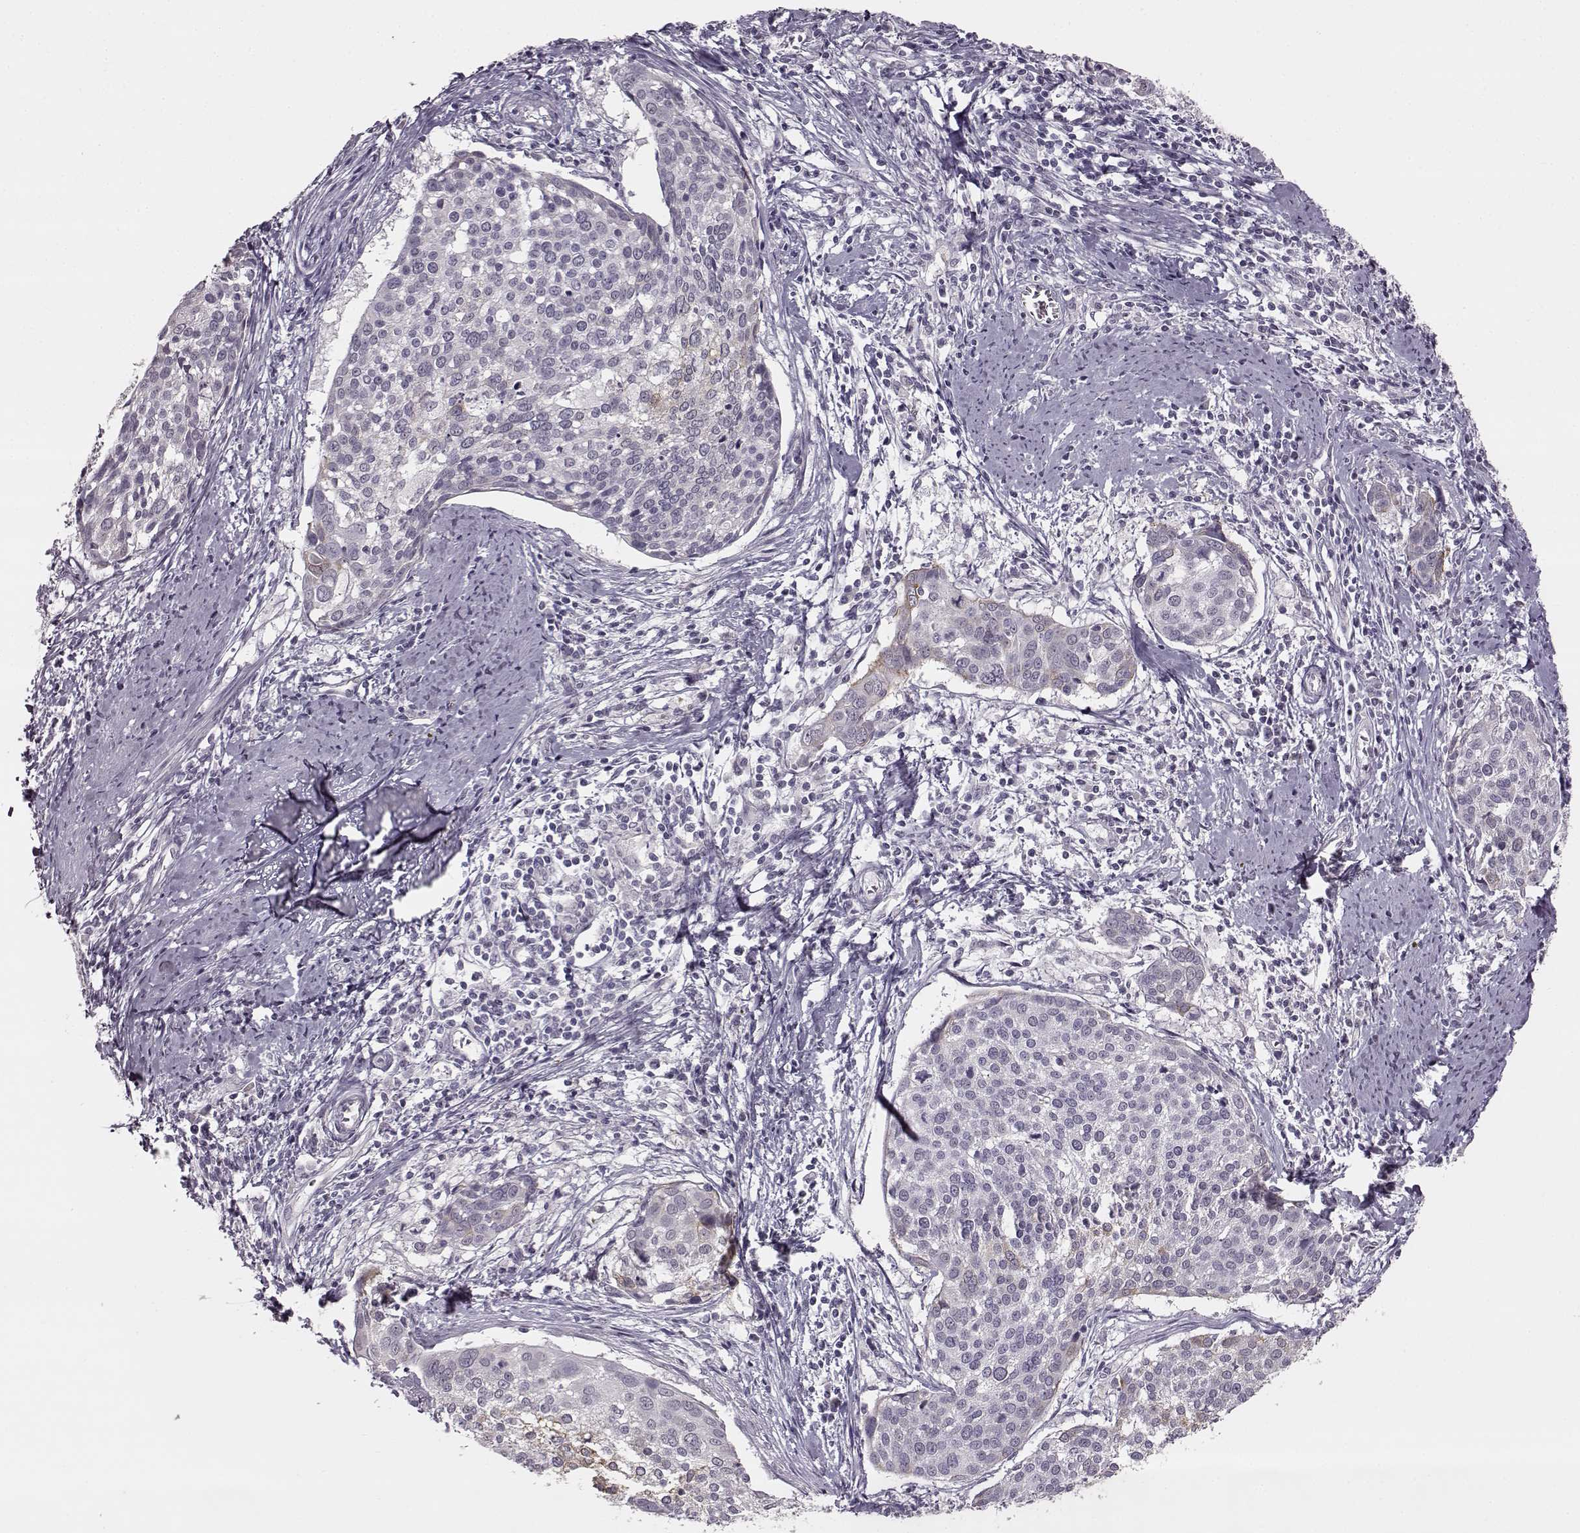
{"staining": {"intensity": "weak", "quantity": "<25%", "location": "cytoplasmic/membranous"}, "tissue": "cervical cancer", "cell_type": "Tumor cells", "image_type": "cancer", "snomed": [{"axis": "morphology", "description": "Squamous cell carcinoma, NOS"}, {"axis": "topography", "description": "Cervix"}], "caption": "This is an IHC micrograph of cervical cancer. There is no staining in tumor cells.", "gene": "MAP6D1", "patient": {"sex": "female", "age": 39}}